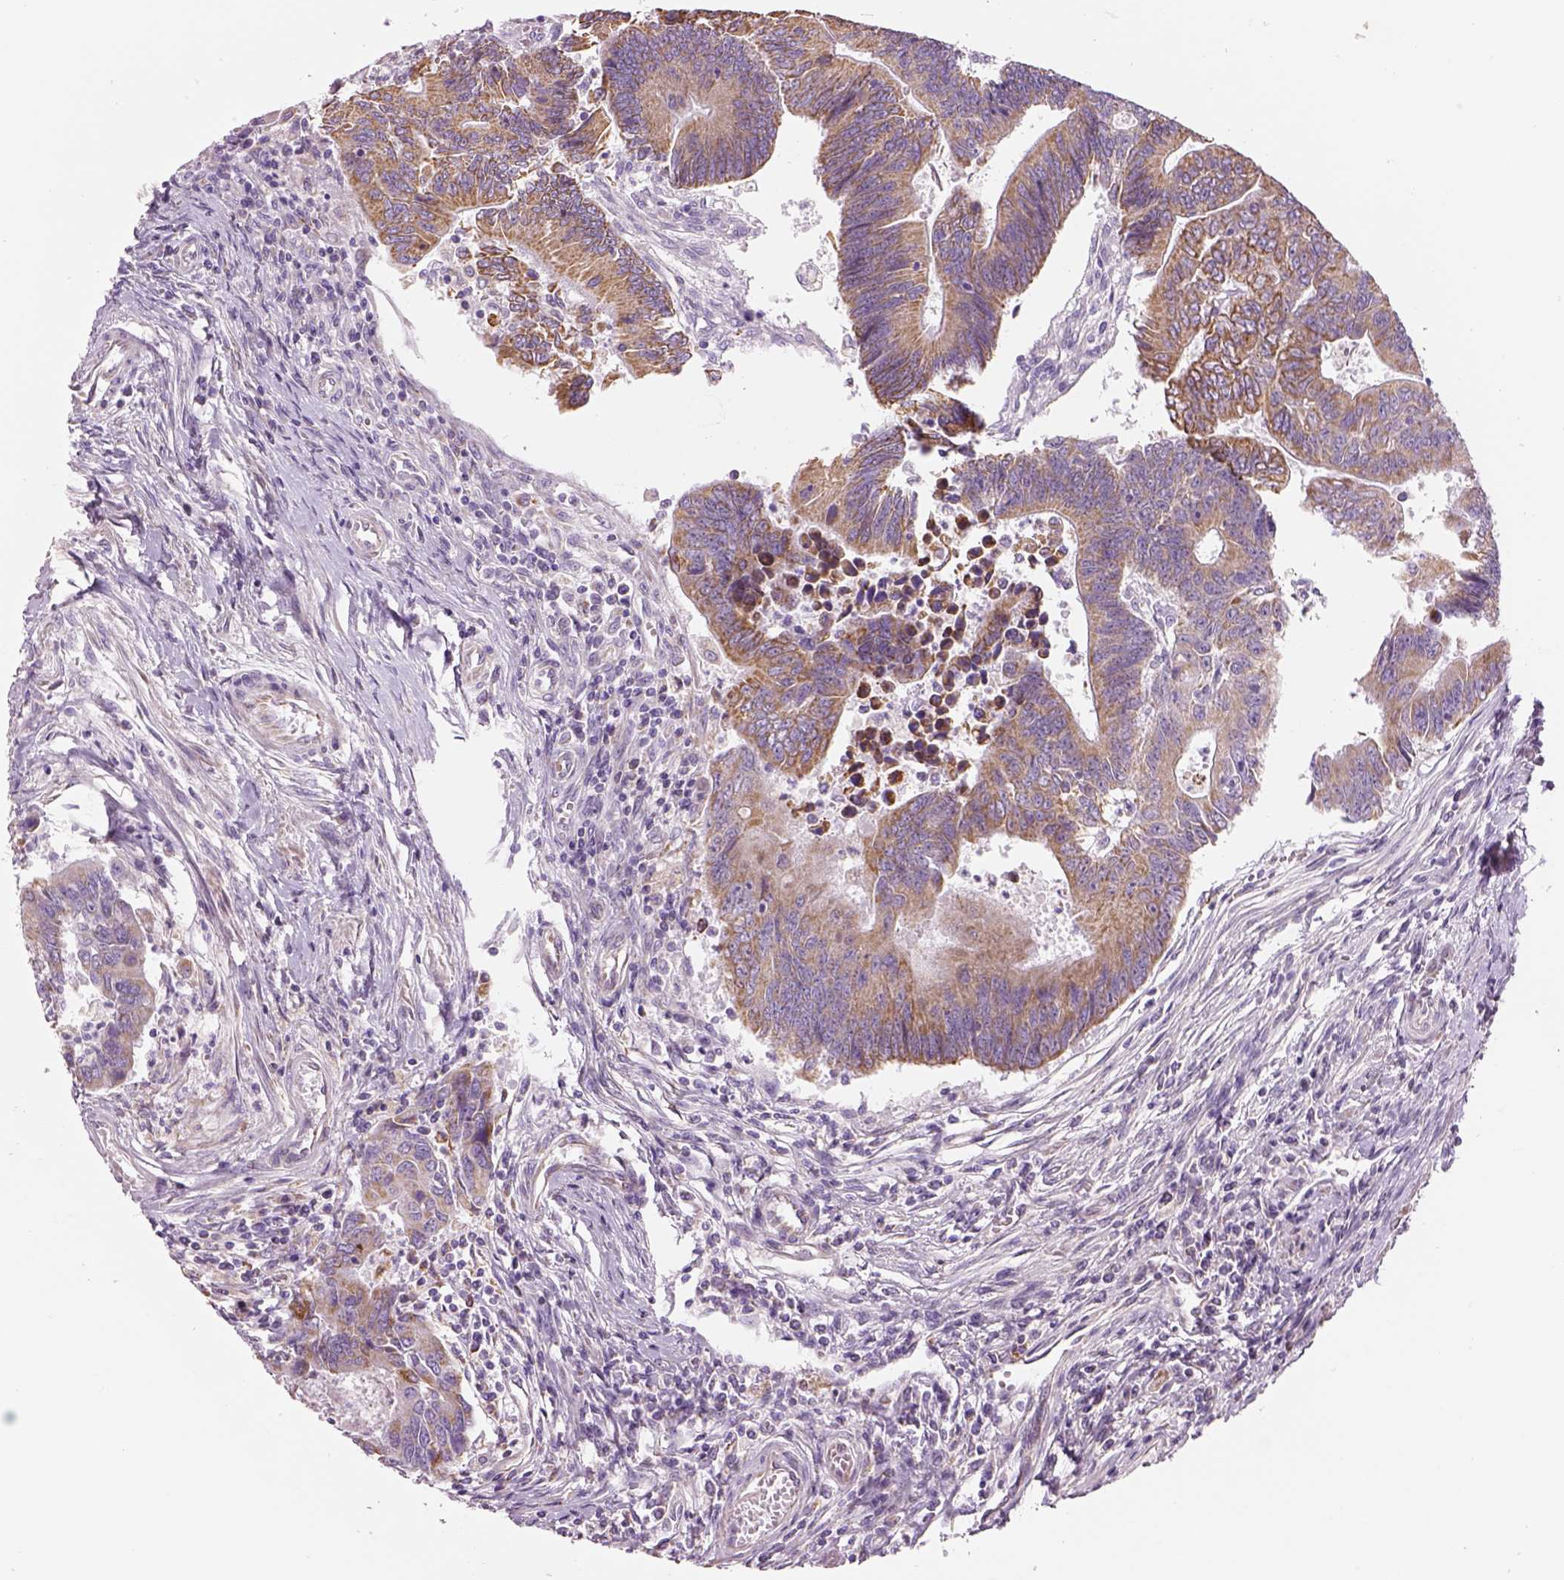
{"staining": {"intensity": "moderate", "quantity": "25%-75%", "location": "cytoplasmic/membranous"}, "tissue": "colorectal cancer", "cell_type": "Tumor cells", "image_type": "cancer", "snomed": [{"axis": "morphology", "description": "Adenocarcinoma, NOS"}, {"axis": "topography", "description": "Colon"}], "caption": "This micrograph reveals colorectal cancer stained with immunohistochemistry (IHC) to label a protein in brown. The cytoplasmic/membranous of tumor cells show moderate positivity for the protein. Nuclei are counter-stained blue.", "gene": "IFT52", "patient": {"sex": "female", "age": 67}}